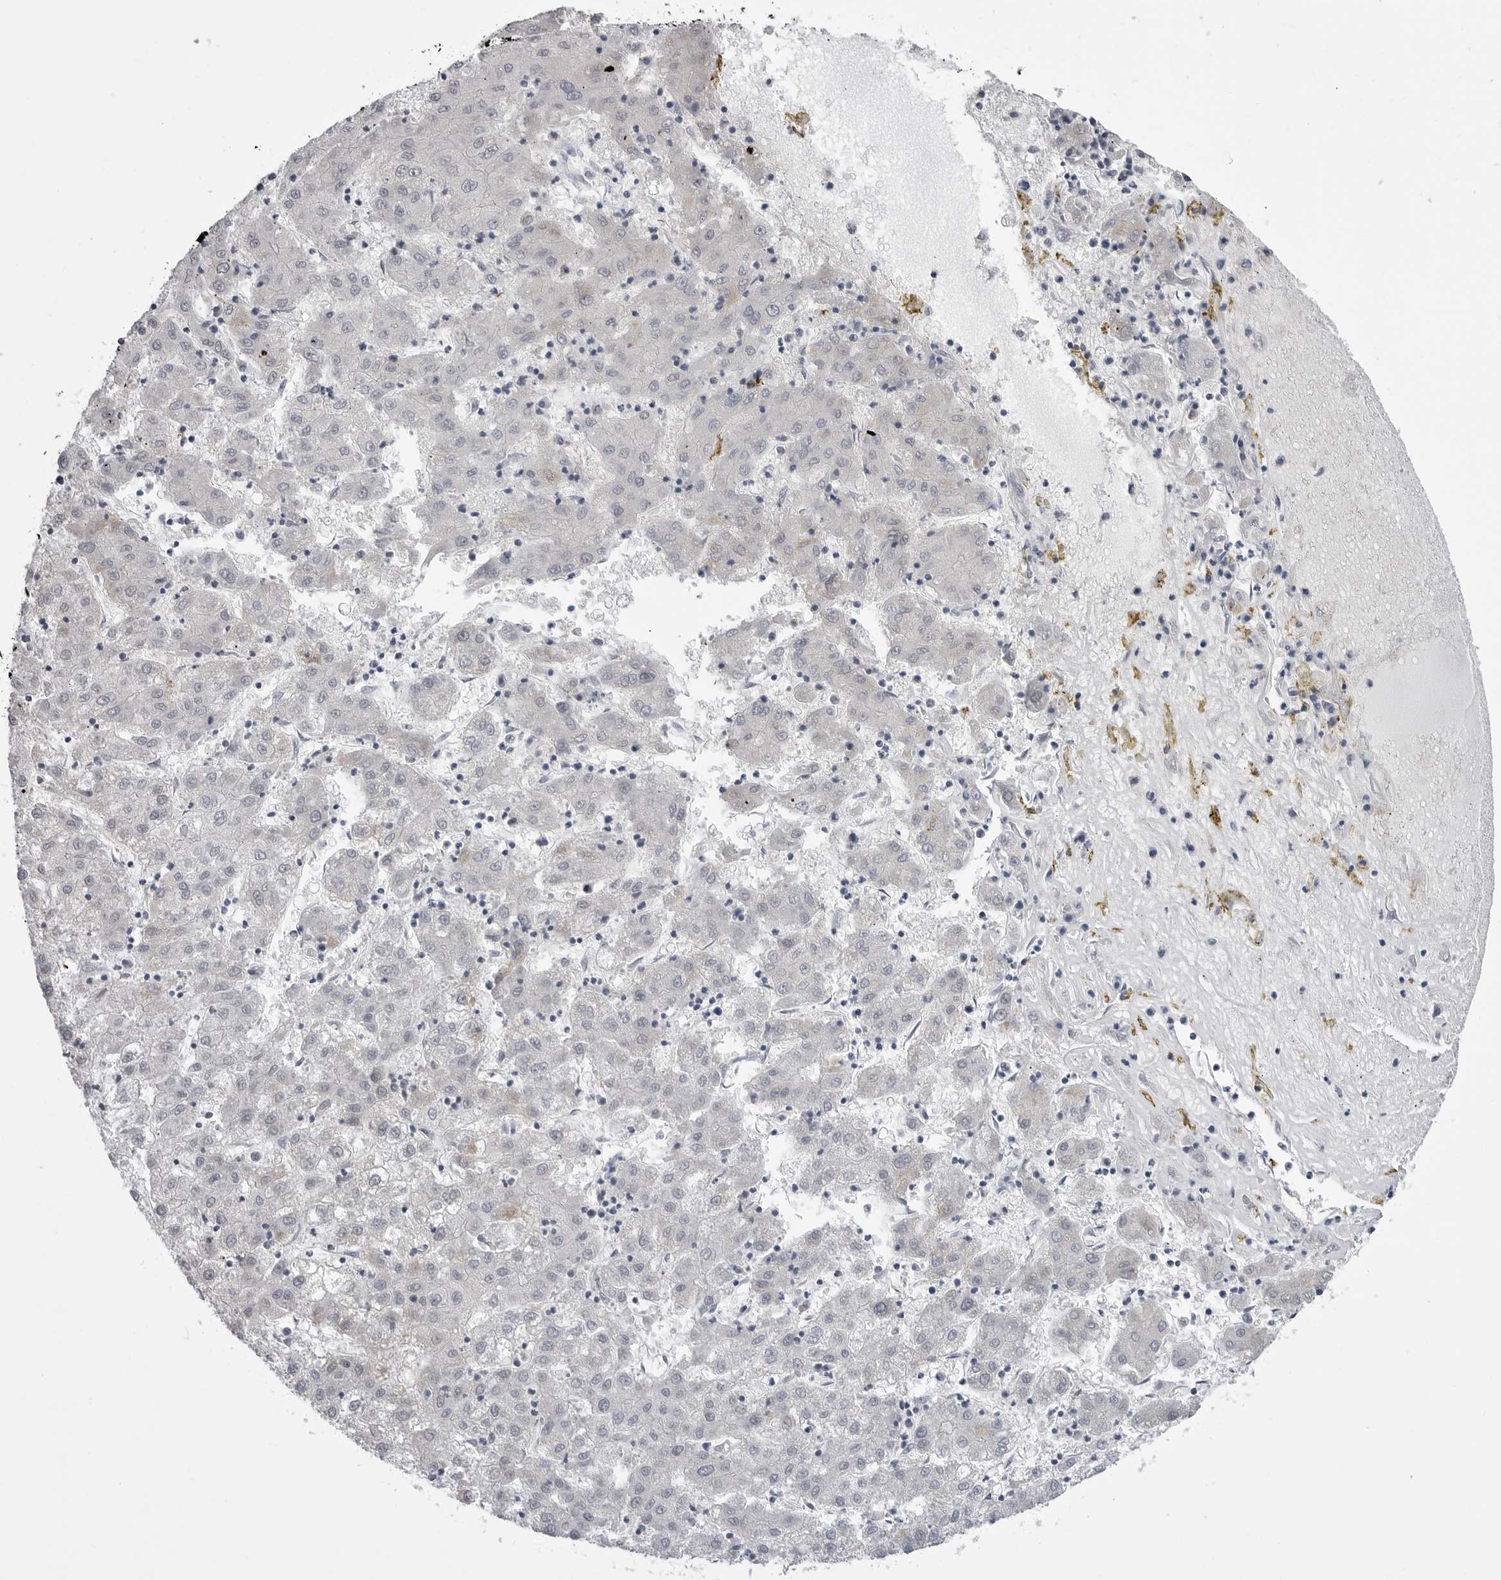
{"staining": {"intensity": "negative", "quantity": "none", "location": "none"}, "tissue": "liver cancer", "cell_type": "Tumor cells", "image_type": "cancer", "snomed": [{"axis": "morphology", "description": "Carcinoma, Hepatocellular, NOS"}, {"axis": "topography", "description": "Liver"}], "caption": "The immunohistochemistry (IHC) image has no significant staining in tumor cells of liver hepatocellular carcinoma tissue.", "gene": "FH", "patient": {"sex": "male", "age": 72}}